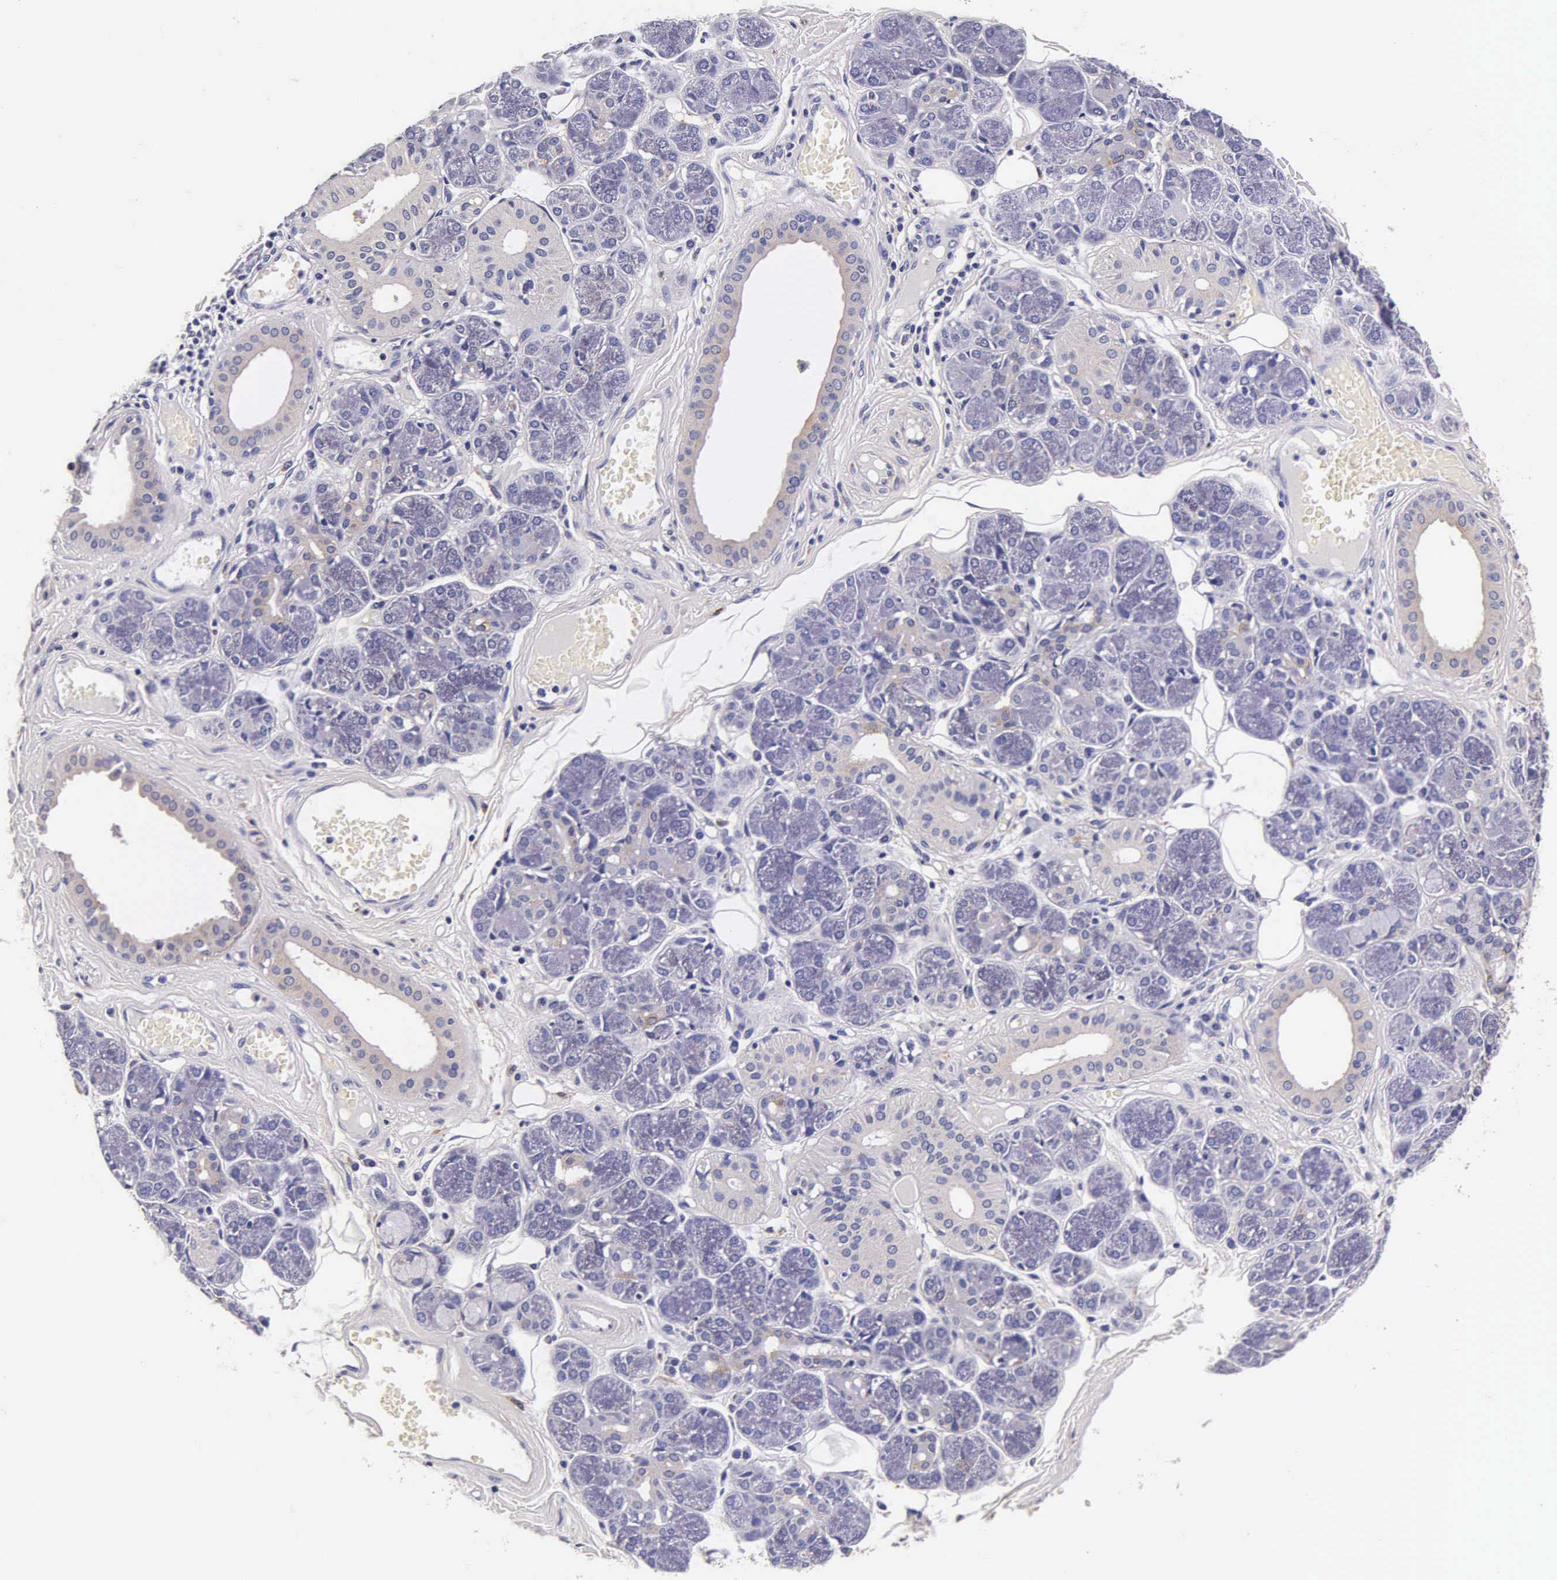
{"staining": {"intensity": "weak", "quantity": "<25%", "location": "cytoplasmic/membranous"}, "tissue": "salivary gland", "cell_type": "Glandular cells", "image_type": "normal", "snomed": [{"axis": "morphology", "description": "Normal tissue, NOS"}, {"axis": "topography", "description": "Salivary gland"}], "caption": "DAB (3,3'-diaminobenzidine) immunohistochemical staining of benign salivary gland exhibits no significant positivity in glandular cells.", "gene": "CTSB", "patient": {"sex": "male", "age": 54}}